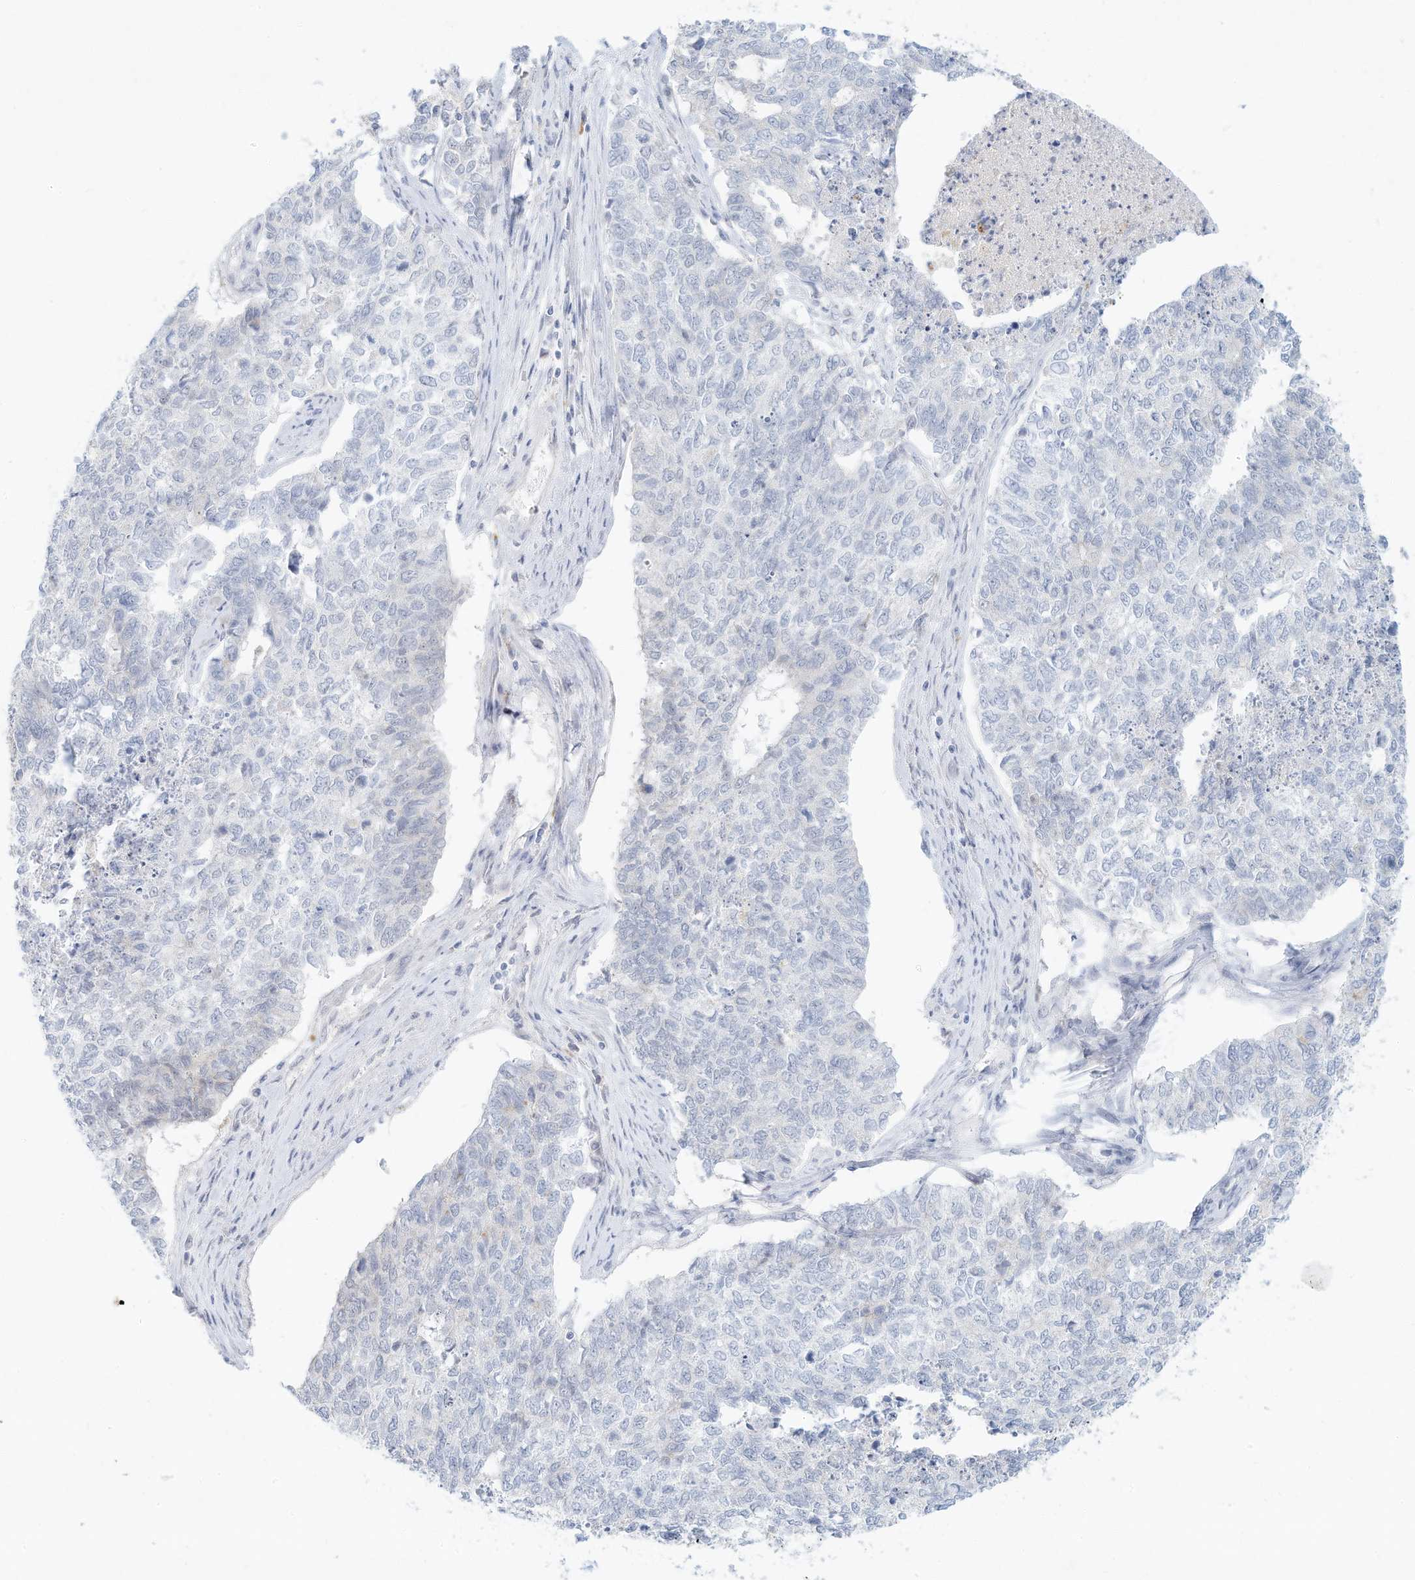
{"staining": {"intensity": "negative", "quantity": "none", "location": "none"}, "tissue": "cervical cancer", "cell_type": "Tumor cells", "image_type": "cancer", "snomed": [{"axis": "morphology", "description": "Squamous cell carcinoma, NOS"}, {"axis": "topography", "description": "Cervix"}], "caption": "Human cervical cancer stained for a protein using immunohistochemistry (IHC) shows no positivity in tumor cells.", "gene": "PAK6", "patient": {"sex": "female", "age": 63}}